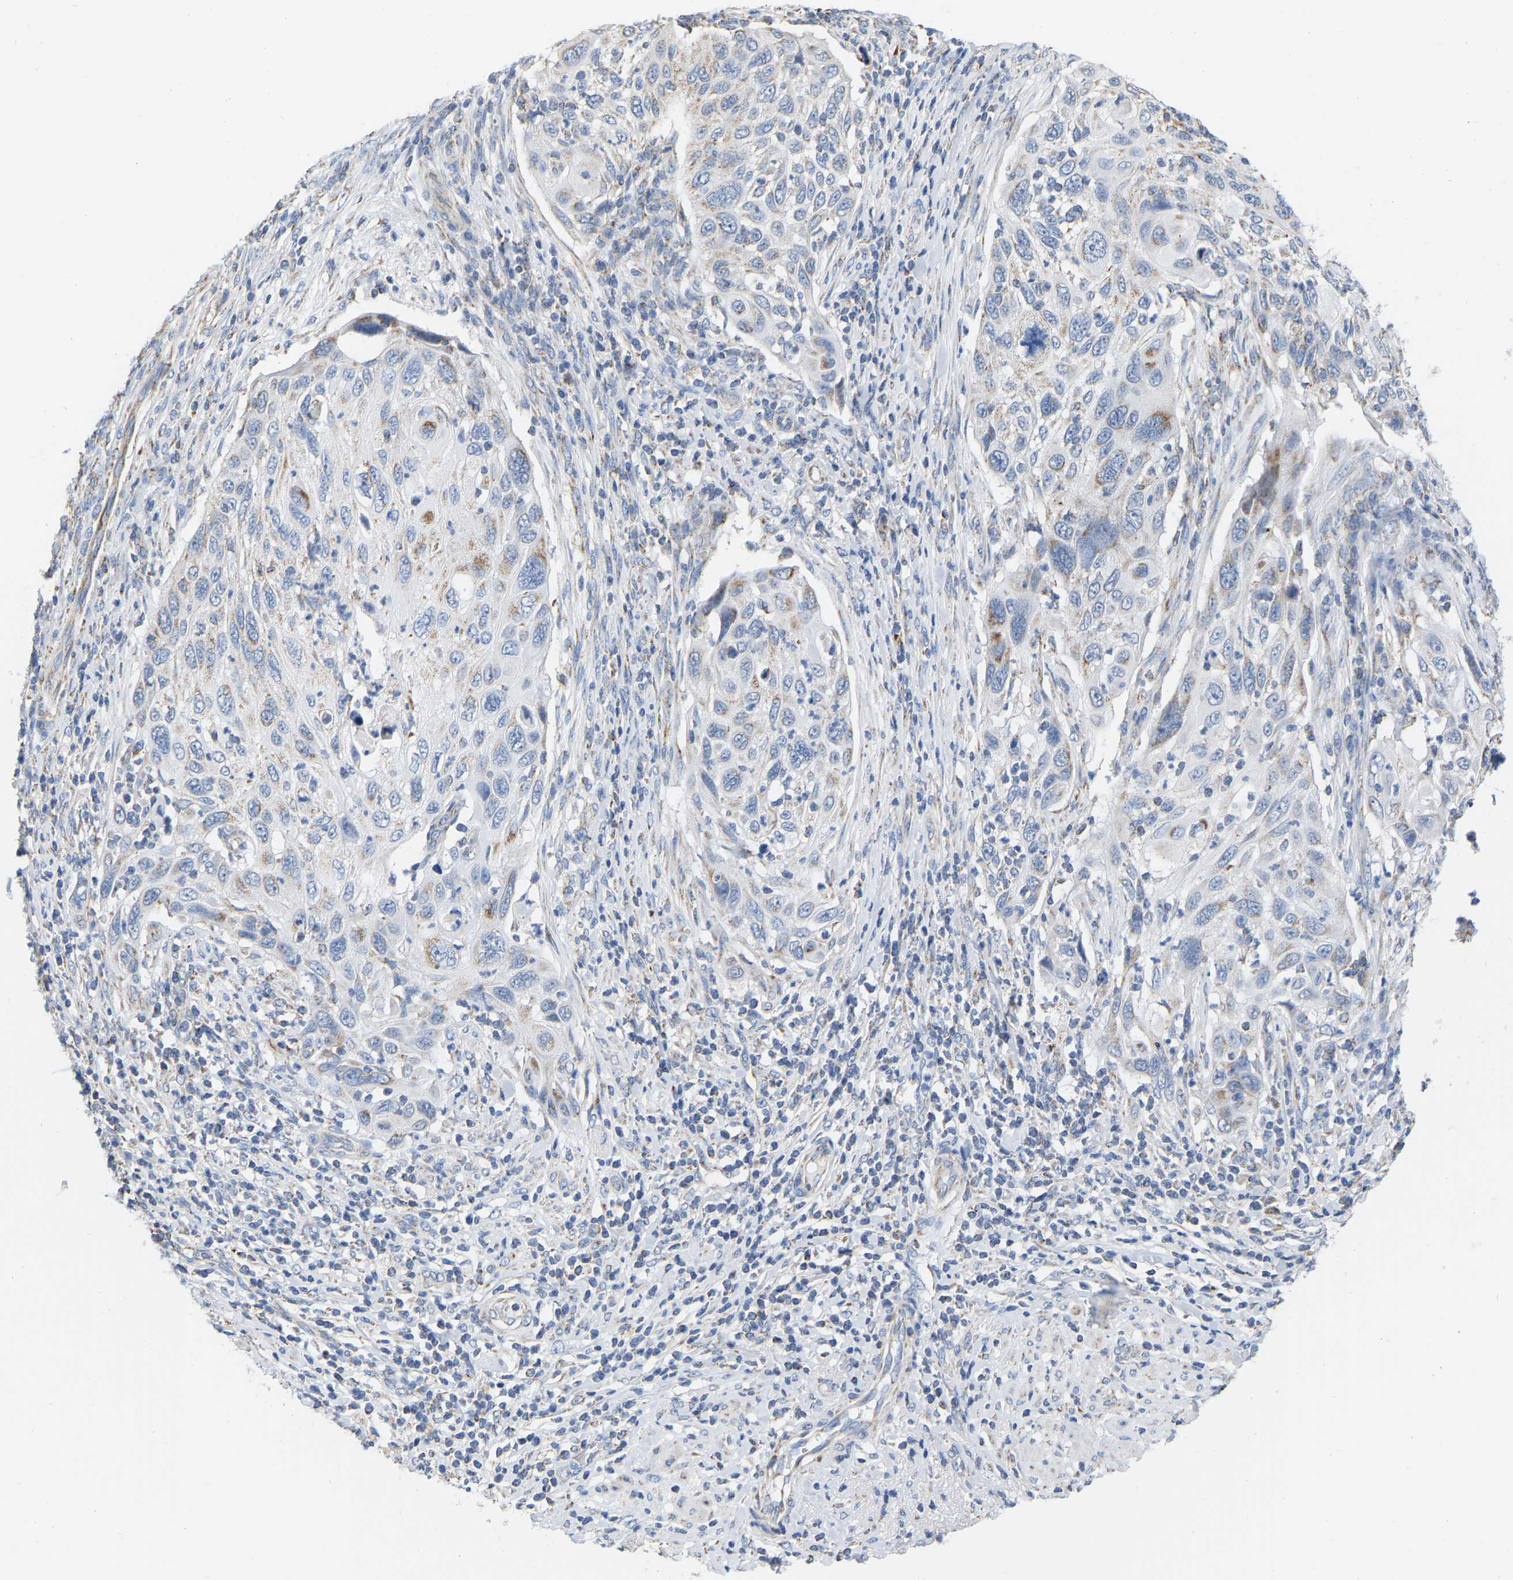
{"staining": {"intensity": "negative", "quantity": "none", "location": "none"}, "tissue": "cervical cancer", "cell_type": "Tumor cells", "image_type": "cancer", "snomed": [{"axis": "morphology", "description": "Squamous cell carcinoma, NOS"}, {"axis": "topography", "description": "Cervix"}], "caption": "DAB immunohistochemical staining of human cervical squamous cell carcinoma exhibits no significant expression in tumor cells.", "gene": "CBLB", "patient": {"sex": "female", "age": 70}}